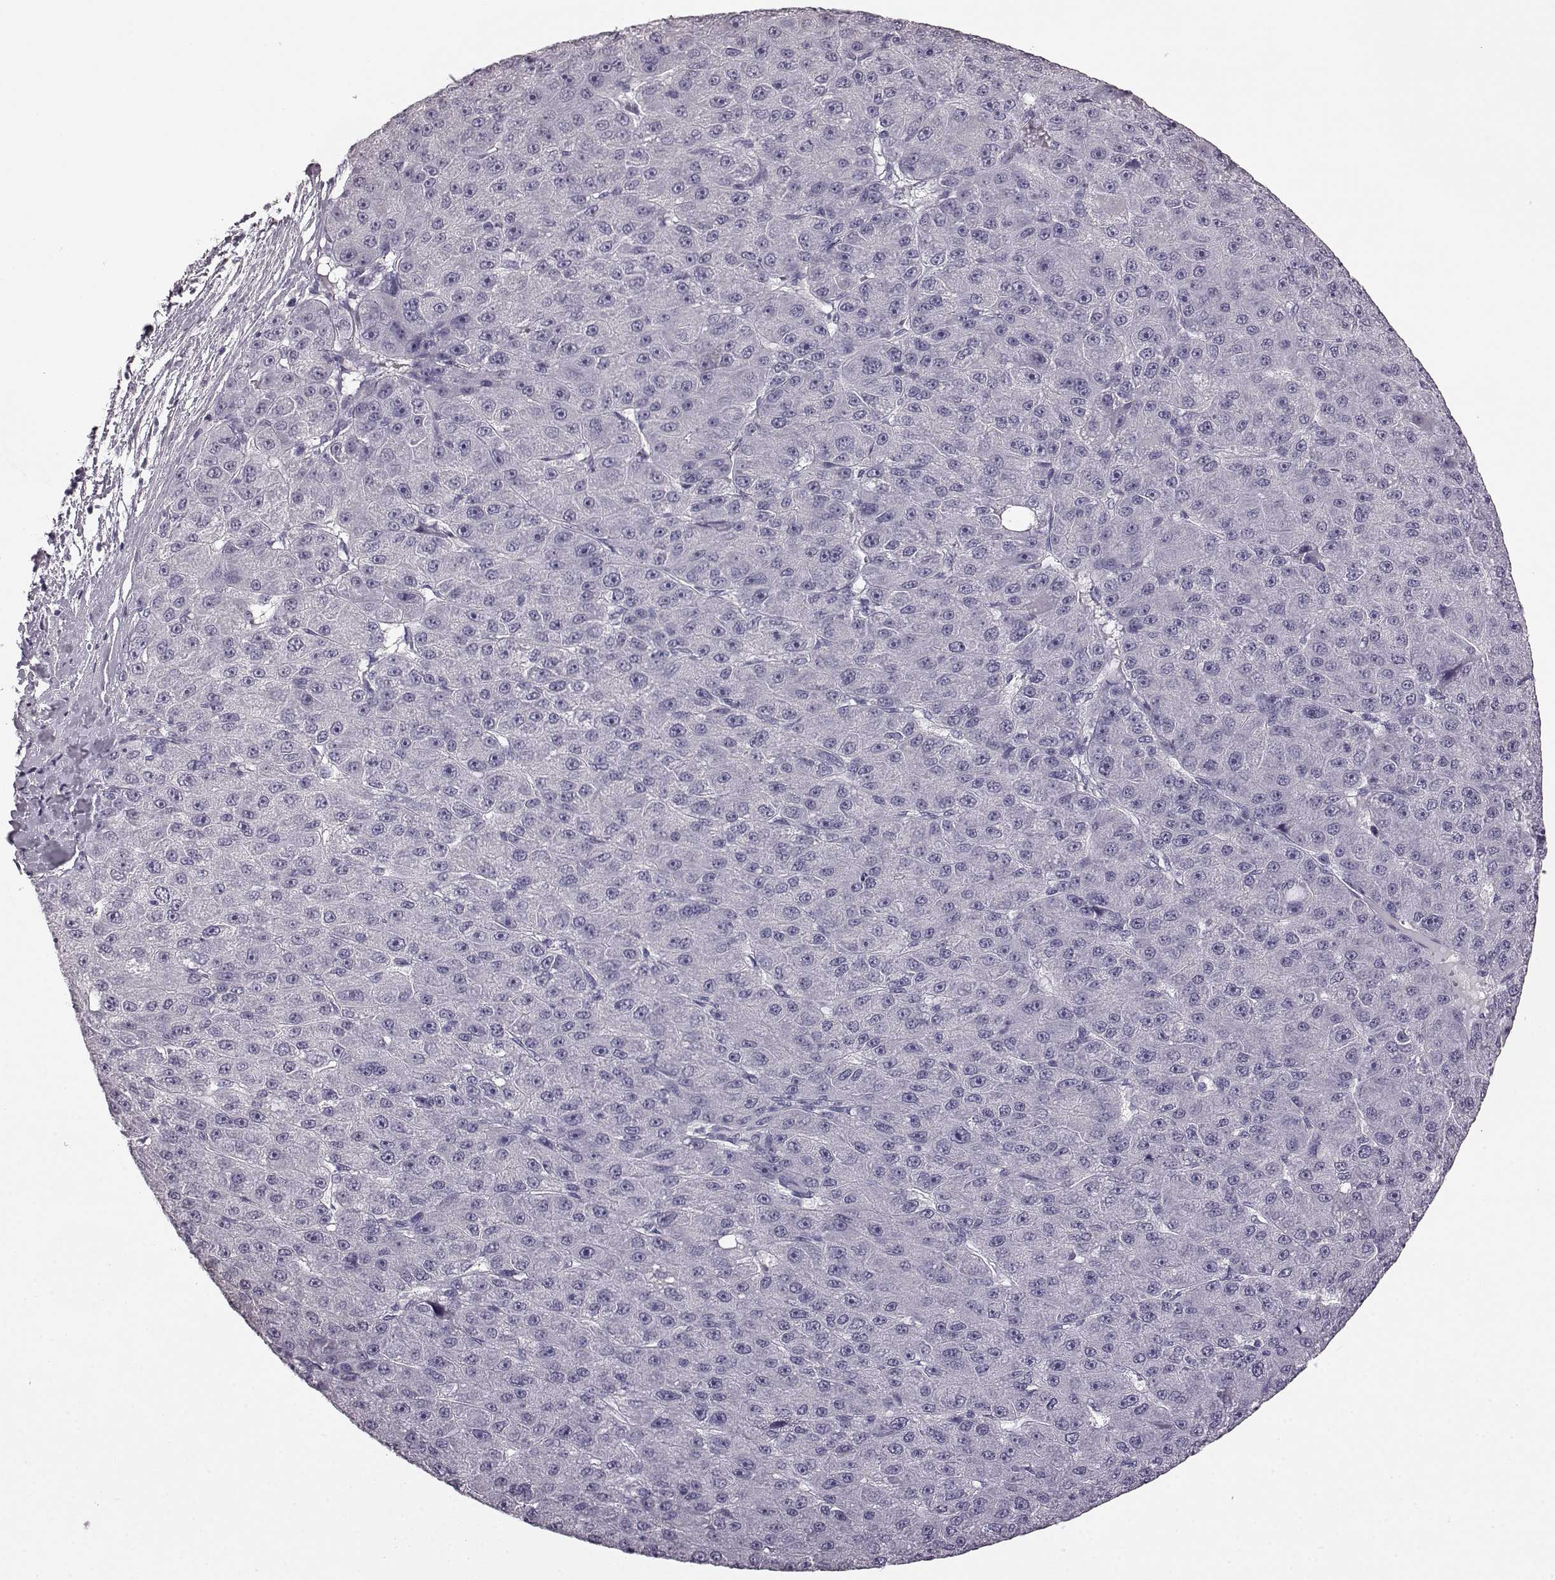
{"staining": {"intensity": "negative", "quantity": "none", "location": "none"}, "tissue": "liver cancer", "cell_type": "Tumor cells", "image_type": "cancer", "snomed": [{"axis": "morphology", "description": "Carcinoma, Hepatocellular, NOS"}, {"axis": "topography", "description": "Liver"}], "caption": "An image of human liver cancer is negative for staining in tumor cells. Brightfield microscopy of immunohistochemistry stained with DAB (3,3'-diaminobenzidine) (brown) and hematoxylin (blue), captured at high magnification.", "gene": "AIPL1", "patient": {"sex": "male", "age": 67}}